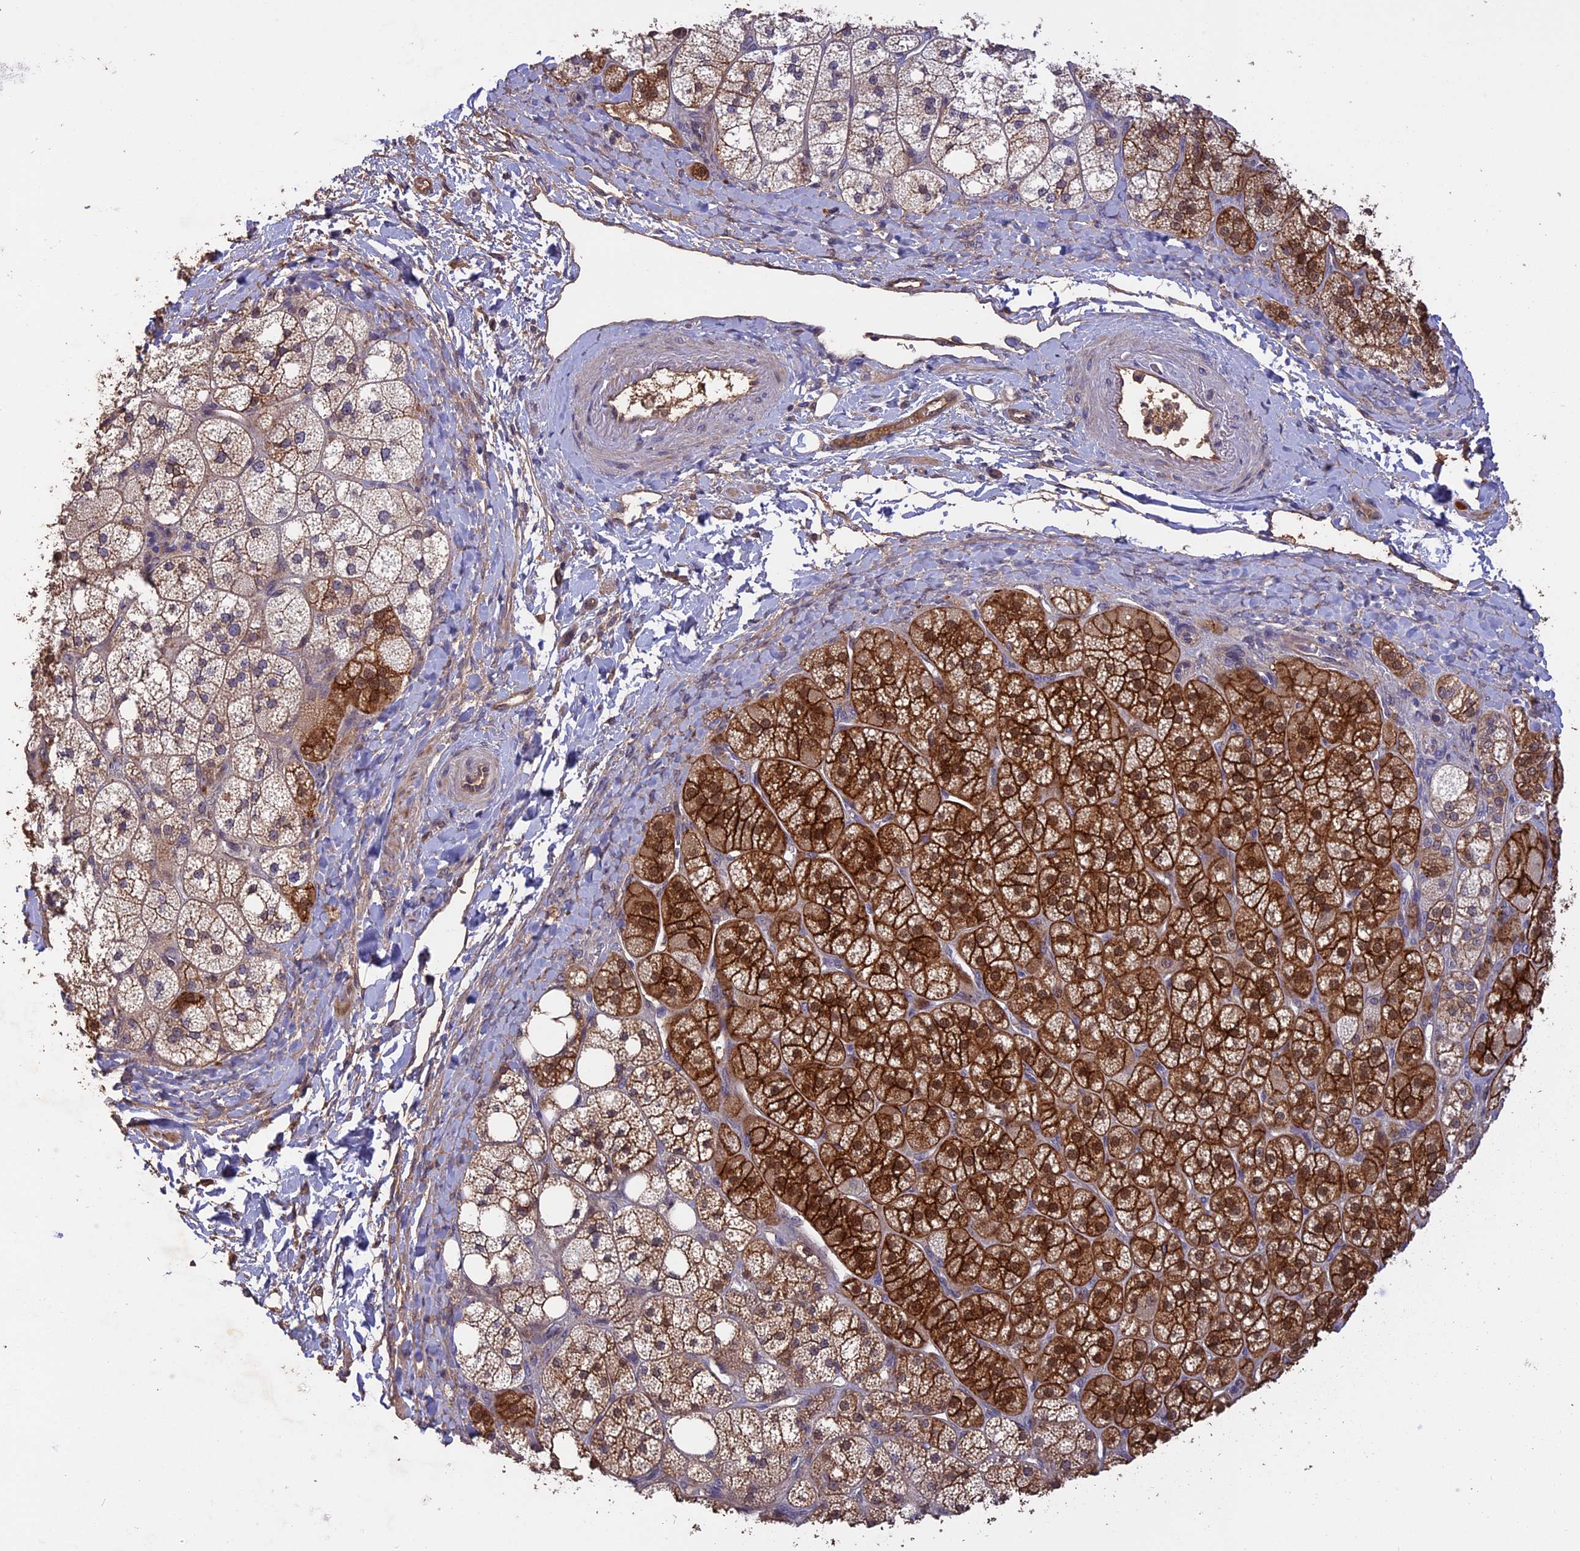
{"staining": {"intensity": "strong", "quantity": "25%-75%", "location": "cytoplasmic/membranous,nuclear"}, "tissue": "adrenal gland", "cell_type": "Glandular cells", "image_type": "normal", "snomed": [{"axis": "morphology", "description": "Normal tissue, NOS"}, {"axis": "topography", "description": "Adrenal gland"}], "caption": "Immunohistochemical staining of normal adrenal gland reveals 25%-75% levels of strong cytoplasmic/membranous,nuclear protein staining in approximately 25%-75% of glandular cells.", "gene": "RASAL1", "patient": {"sex": "male", "age": 61}}